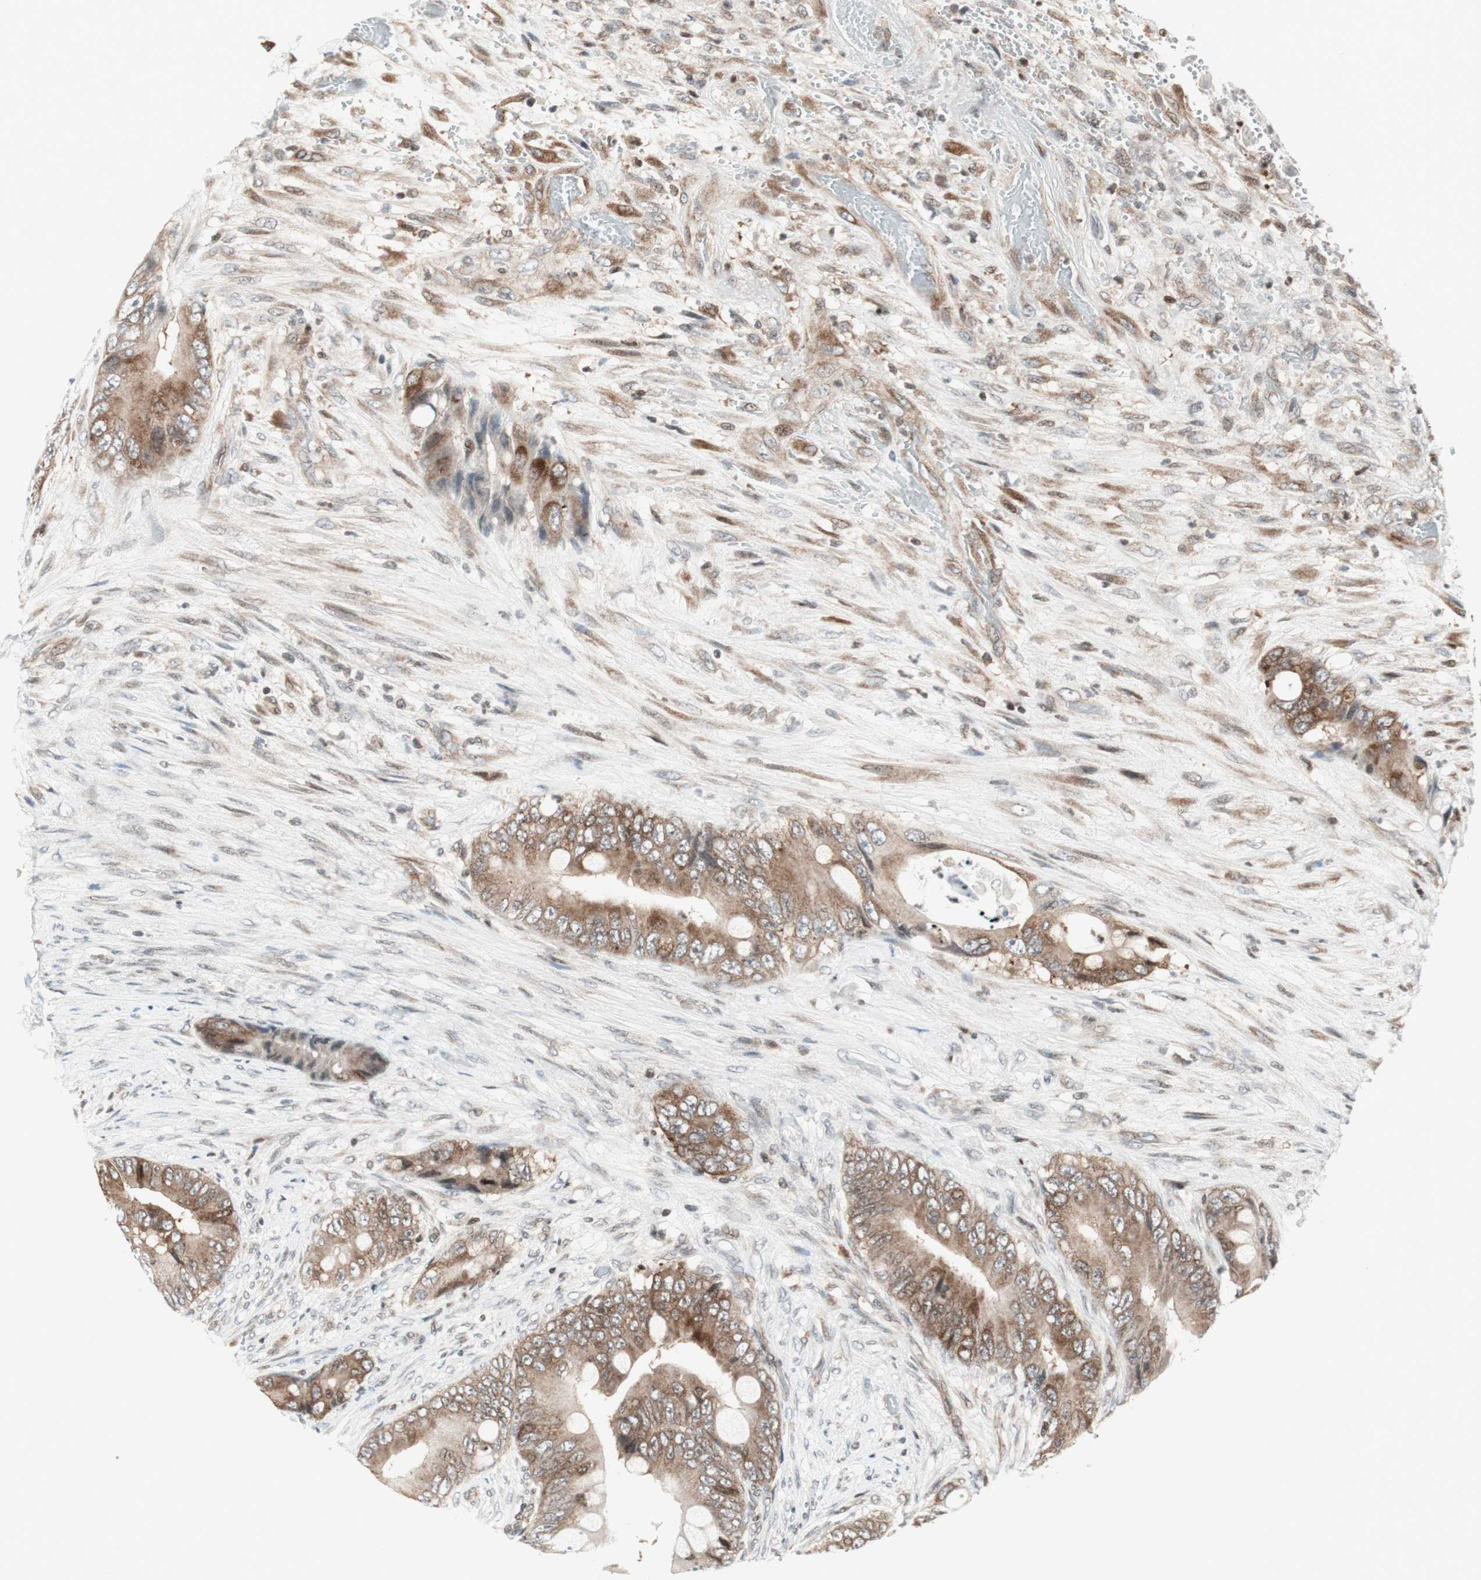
{"staining": {"intensity": "moderate", "quantity": ">75%", "location": "cytoplasmic/membranous"}, "tissue": "colorectal cancer", "cell_type": "Tumor cells", "image_type": "cancer", "snomed": [{"axis": "morphology", "description": "Adenocarcinoma, NOS"}, {"axis": "topography", "description": "Rectum"}], "caption": "High-power microscopy captured an immunohistochemistry (IHC) micrograph of colorectal cancer, revealing moderate cytoplasmic/membranous positivity in approximately >75% of tumor cells.", "gene": "TPT1", "patient": {"sex": "female", "age": 77}}